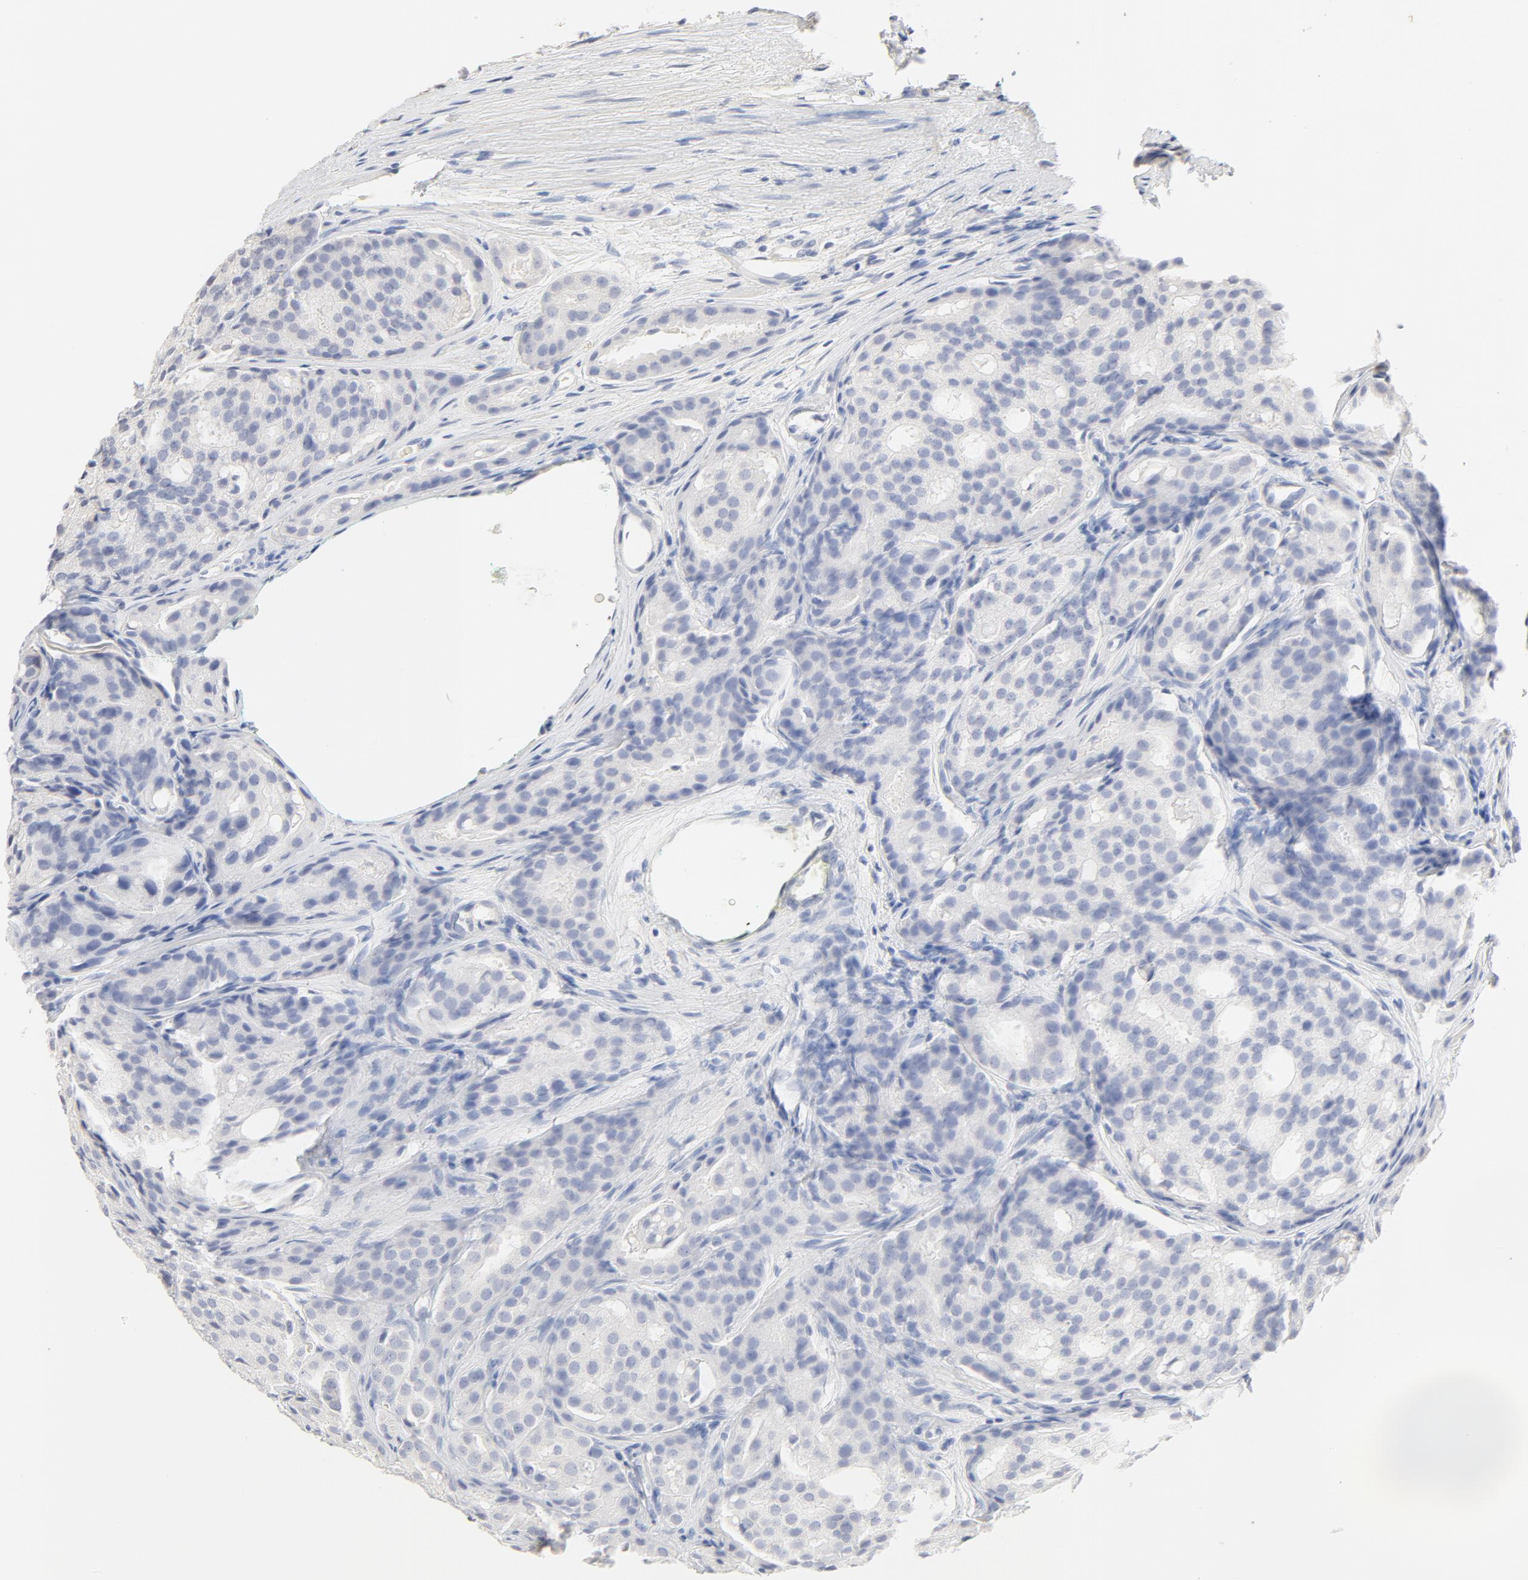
{"staining": {"intensity": "negative", "quantity": "none", "location": "none"}, "tissue": "prostate cancer", "cell_type": "Tumor cells", "image_type": "cancer", "snomed": [{"axis": "morphology", "description": "Adenocarcinoma, High grade"}, {"axis": "topography", "description": "Prostate"}], "caption": "High power microscopy histopathology image of an immunohistochemistry image of high-grade adenocarcinoma (prostate), revealing no significant expression in tumor cells.", "gene": "FCGBP", "patient": {"sex": "male", "age": 64}}